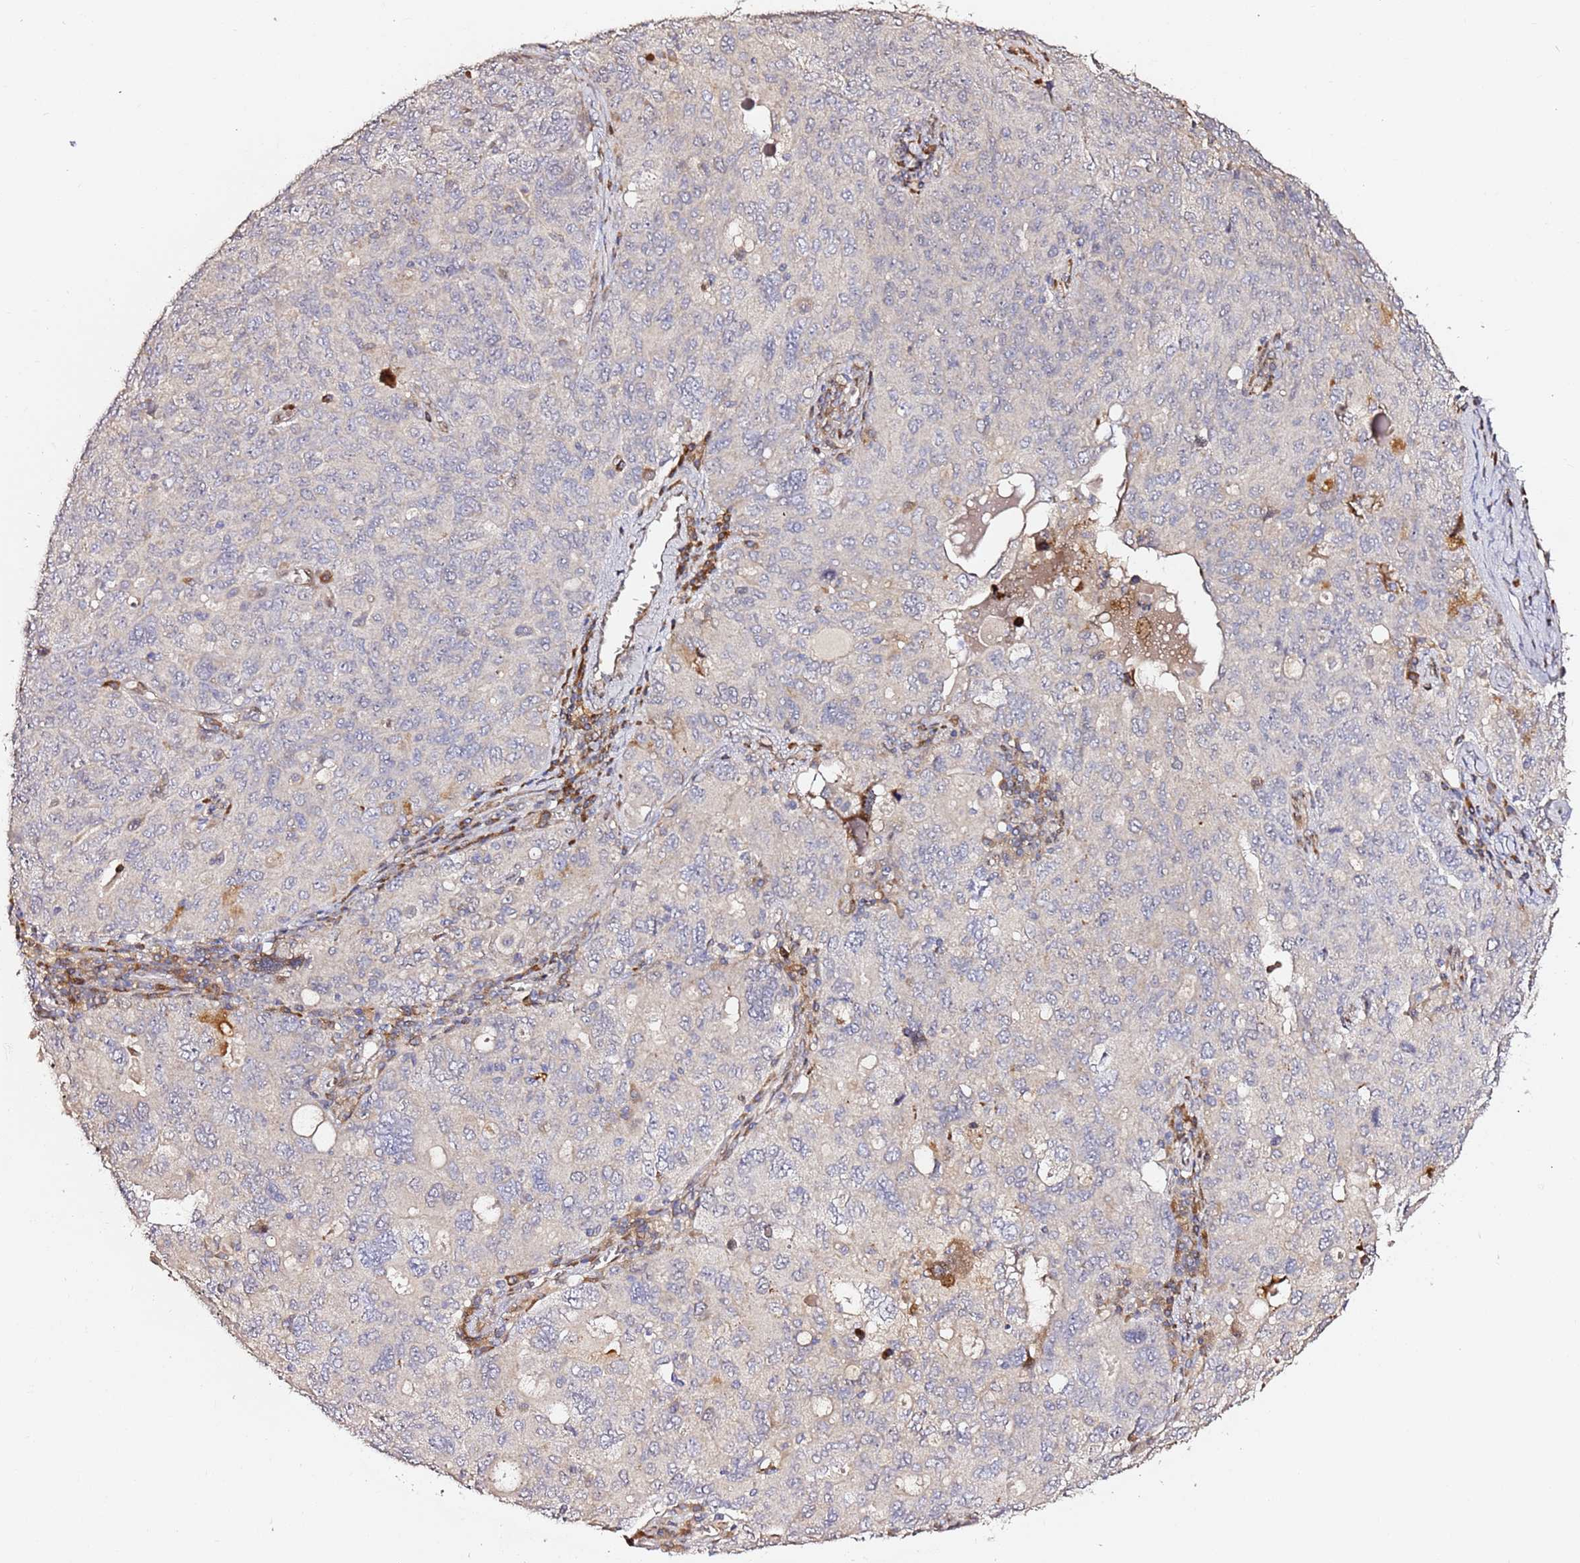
{"staining": {"intensity": "negative", "quantity": "none", "location": "none"}, "tissue": "ovarian cancer", "cell_type": "Tumor cells", "image_type": "cancer", "snomed": [{"axis": "morphology", "description": "Carcinoma, endometroid"}, {"axis": "topography", "description": "Ovary"}], "caption": "Immunohistochemical staining of human ovarian cancer (endometroid carcinoma) displays no significant positivity in tumor cells.", "gene": "HSD17B7", "patient": {"sex": "female", "age": 62}}